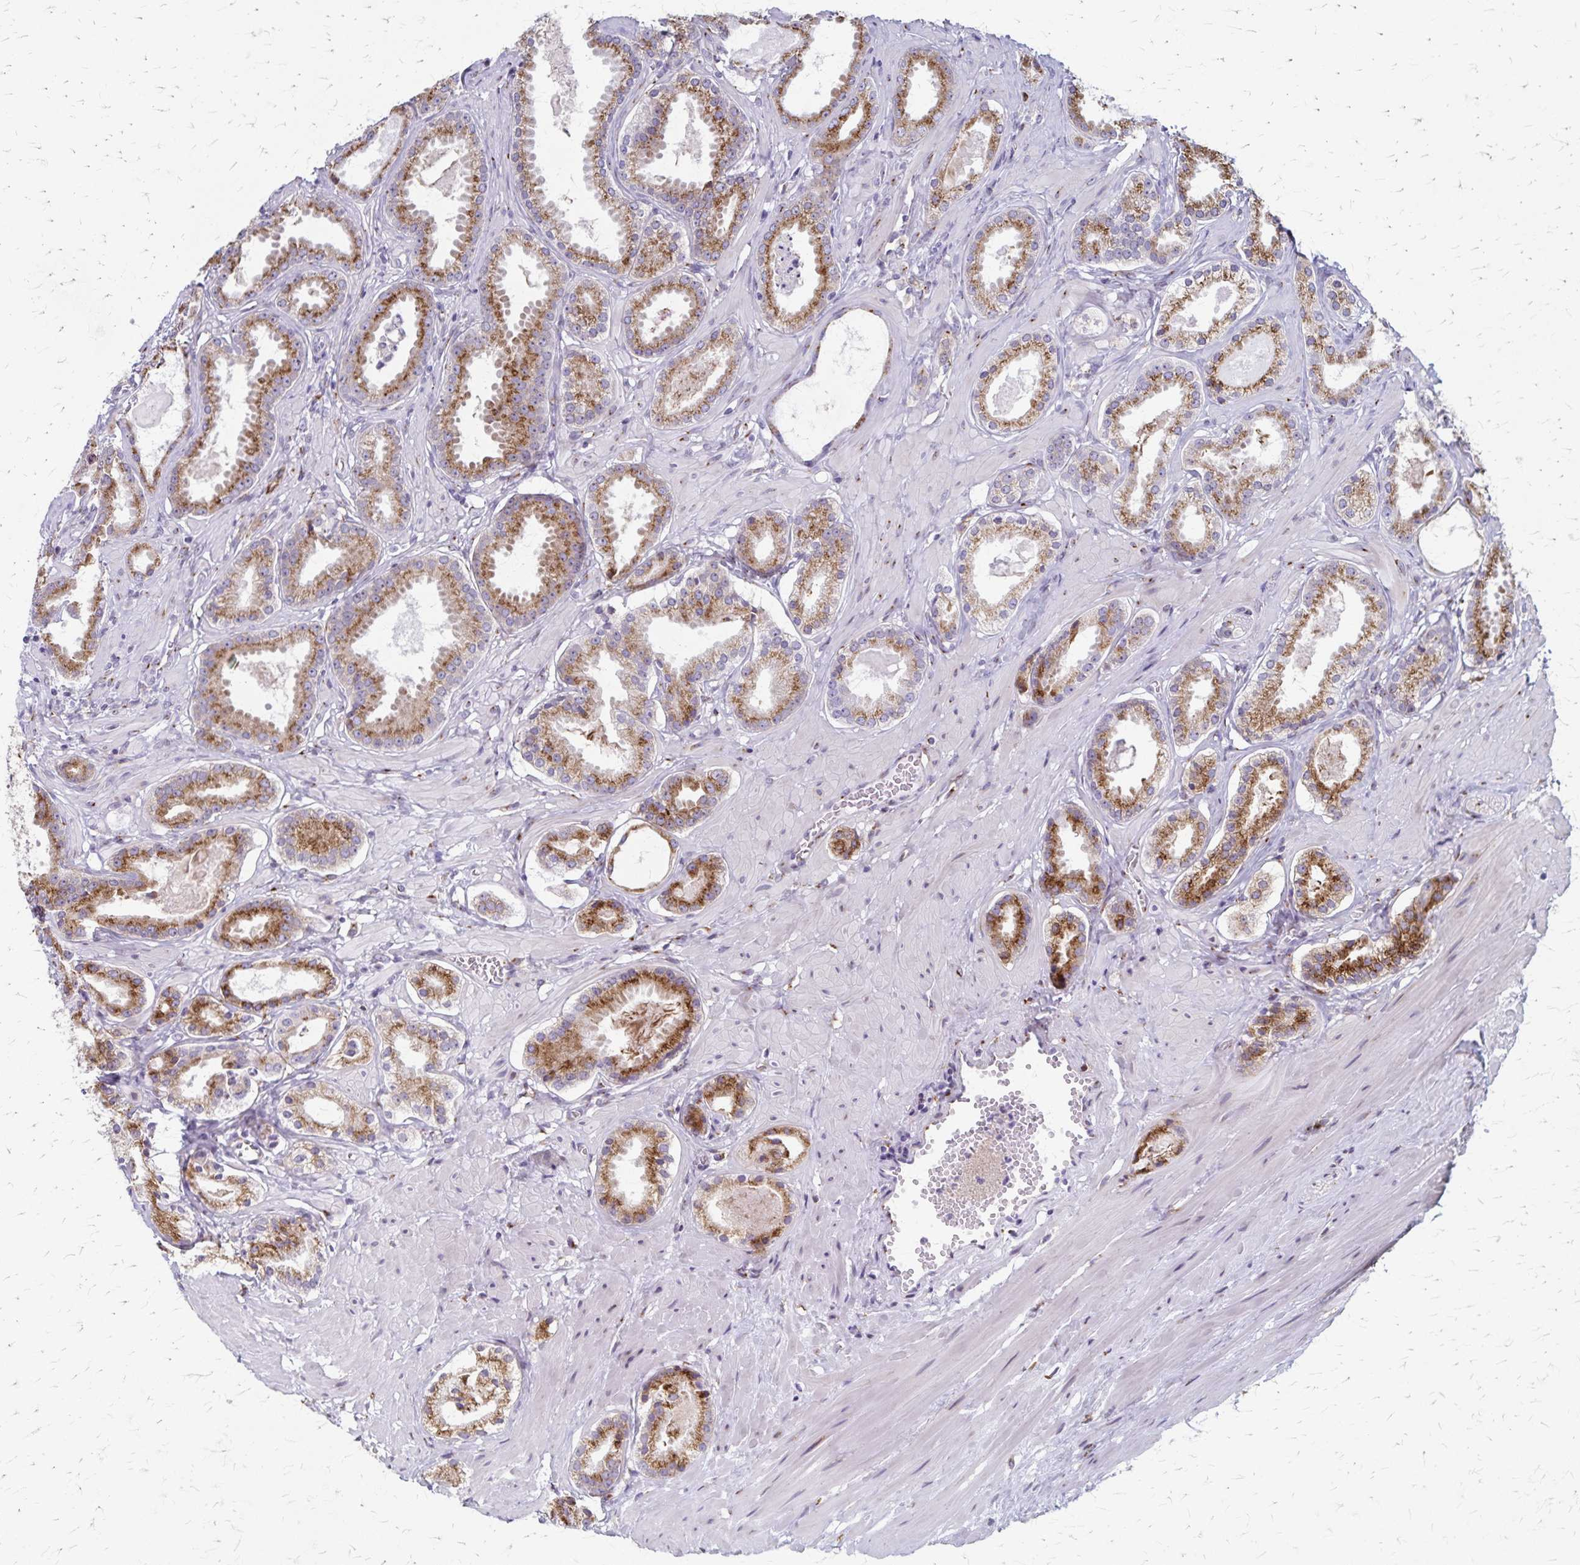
{"staining": {"intensity": "strong", "quantity": ">75%", "location": "cytoplasmic/membranous"}, "tissue": "prostate cancer", "cell_type": "Tumor cells", "image_type": "cancer", "snomed": [{"axis": "morphology", "description": "Adenocarcinoma, NOS"}, {"axis": "morphology", "description": "Adenocarcinoma, Low grade"}, {"axis": "topography", "description": "Prostate"}], "caption": "Prostate cancer stained with immunohistochemistry displays strong cytoplasmic/membranous staining in approximately >75% of tumor cells. Using DAB (3,3'-diaminobenzidine) (brown) and hematoxylin (blue) stains, captured at high magnification using brightfield microscopy.", "gene": "MCFD2", "patient": {"sex": "male", "age": 64}}